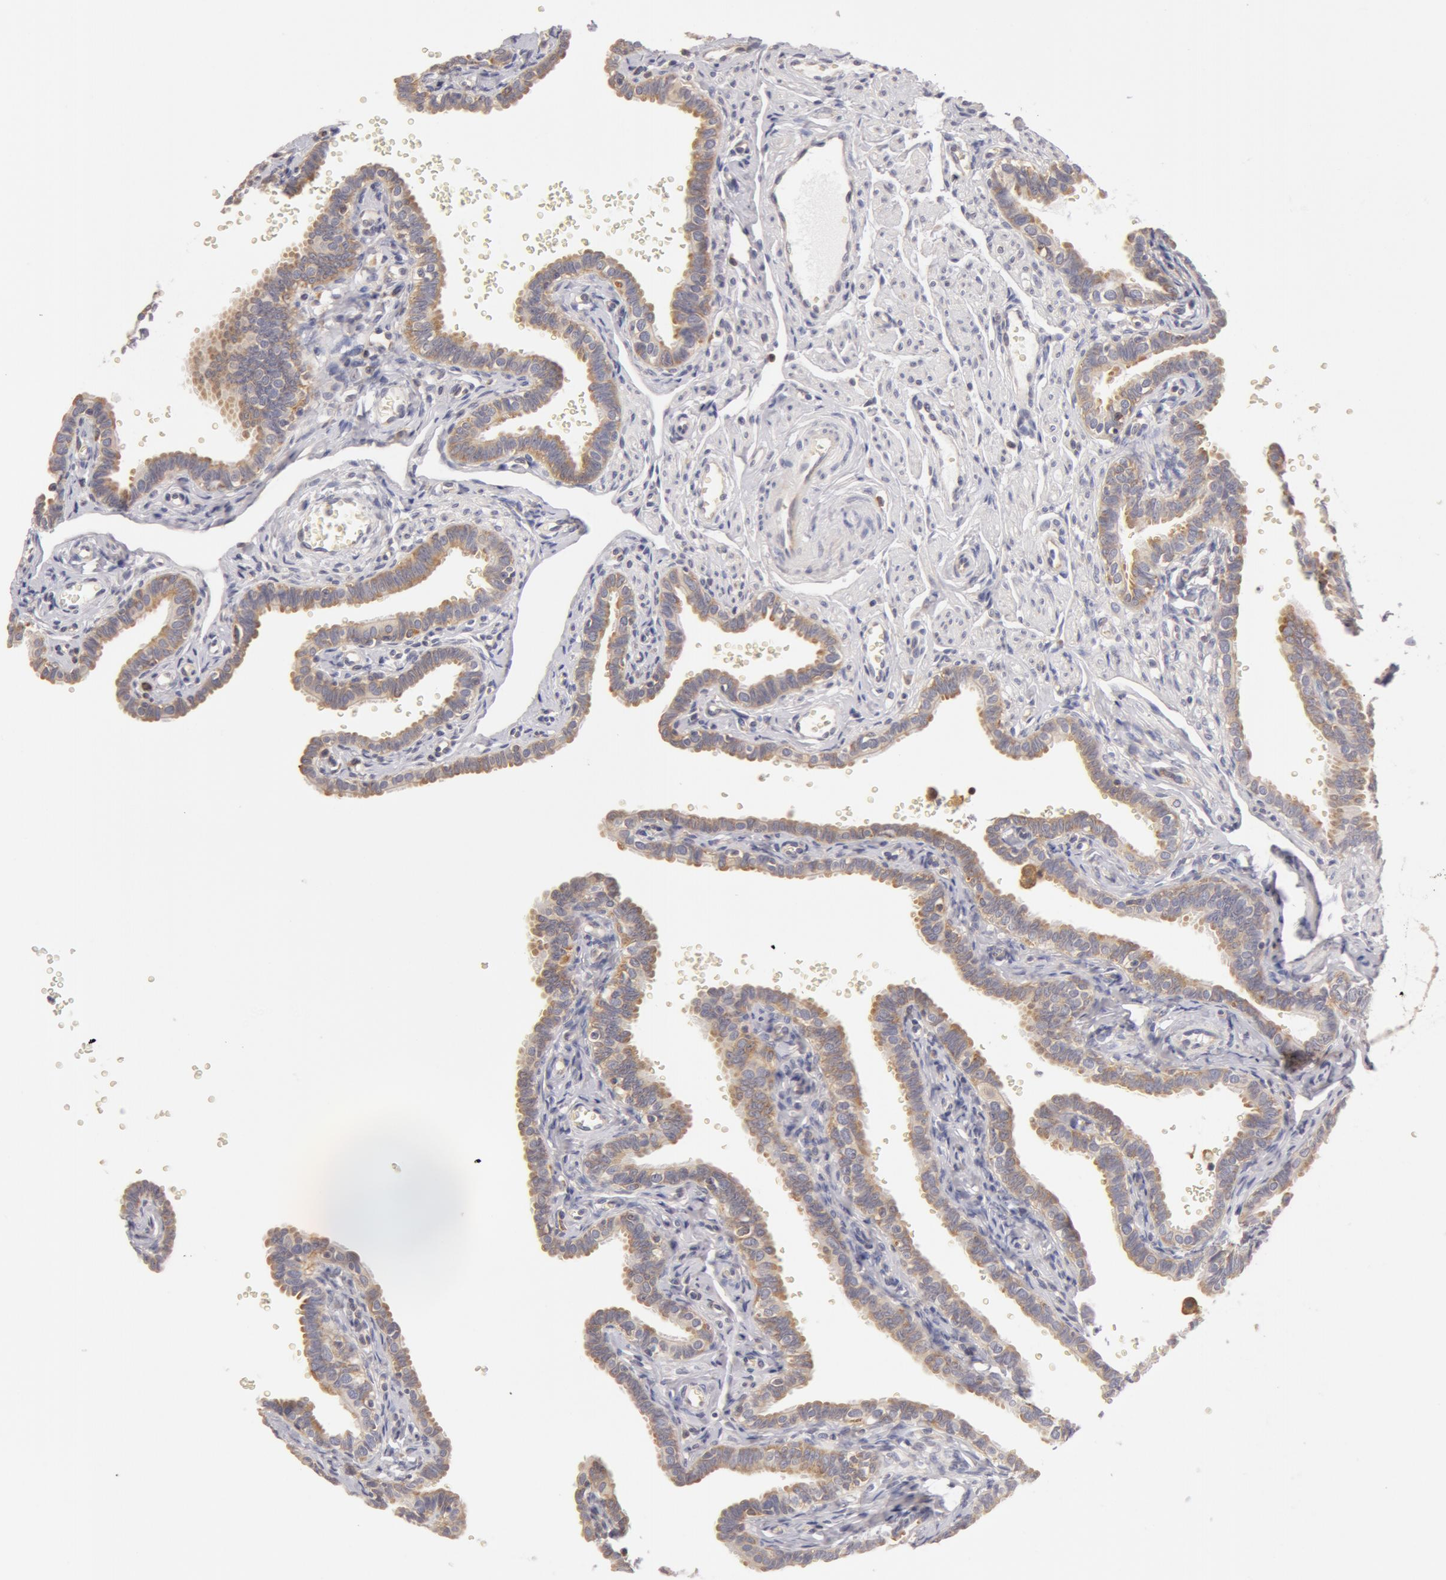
{"staining": {"intensity": "weak", "quantity": "25%-75%", "location": "none"}, "tissue": "fallopian tube", "cell_type": "Glandular cells", "image_type": "normal", "snomed": [{"axis": "morphology", "description": "Normal tissue, NOS"}, {"axis": "topography", "description": "Fallopian tube"}], "caption": "About 25%-75% of glandular cells in unremarkable fallopian tube exhibit weak None protein expression as visualized by brown immunohistochemical staining.", "gene": "DDX3X", "patient": {"sex": "female", "age": 35}}